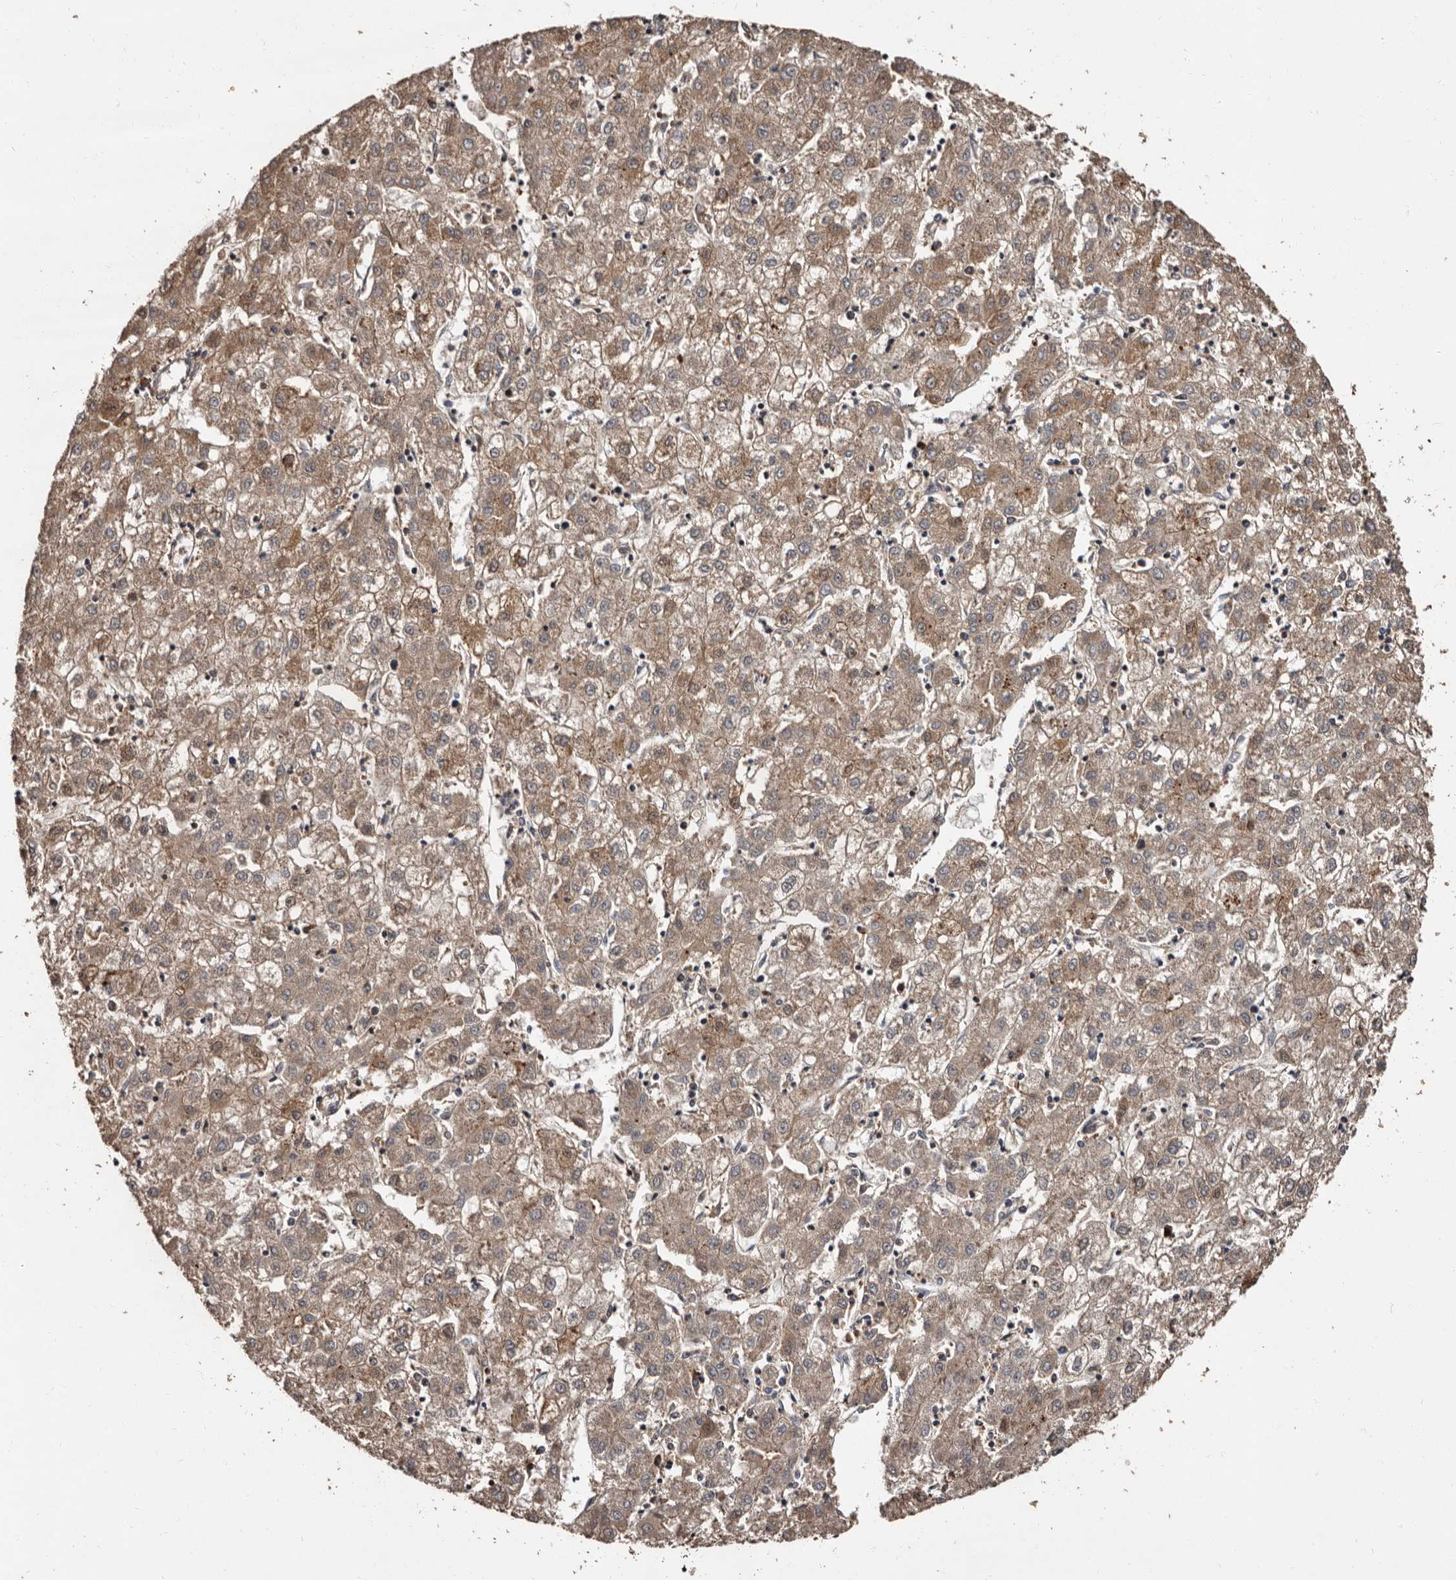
{"staining": {"intensity": "moderate", "quantity": ">75%", "location": "cytoplasmic/membranous"}, "tissue": "liver cancer", "cell_type": "Tumor cells", "image_type": "cancer", "snomed": [{"axis": "morphology", "description": "Carcinoma, Hepatocellular, NOS"}, {"axis": "topography", "description": "Liver"}], "caption": "The image exhibits staining of liver hepatocellular carcinoma, revealing moderate cytoplasmic/membranous protein positivity (brown color) within tumor cells.", "gene": "PRKD3", "patient": {"sex": "male", "age": 72}}